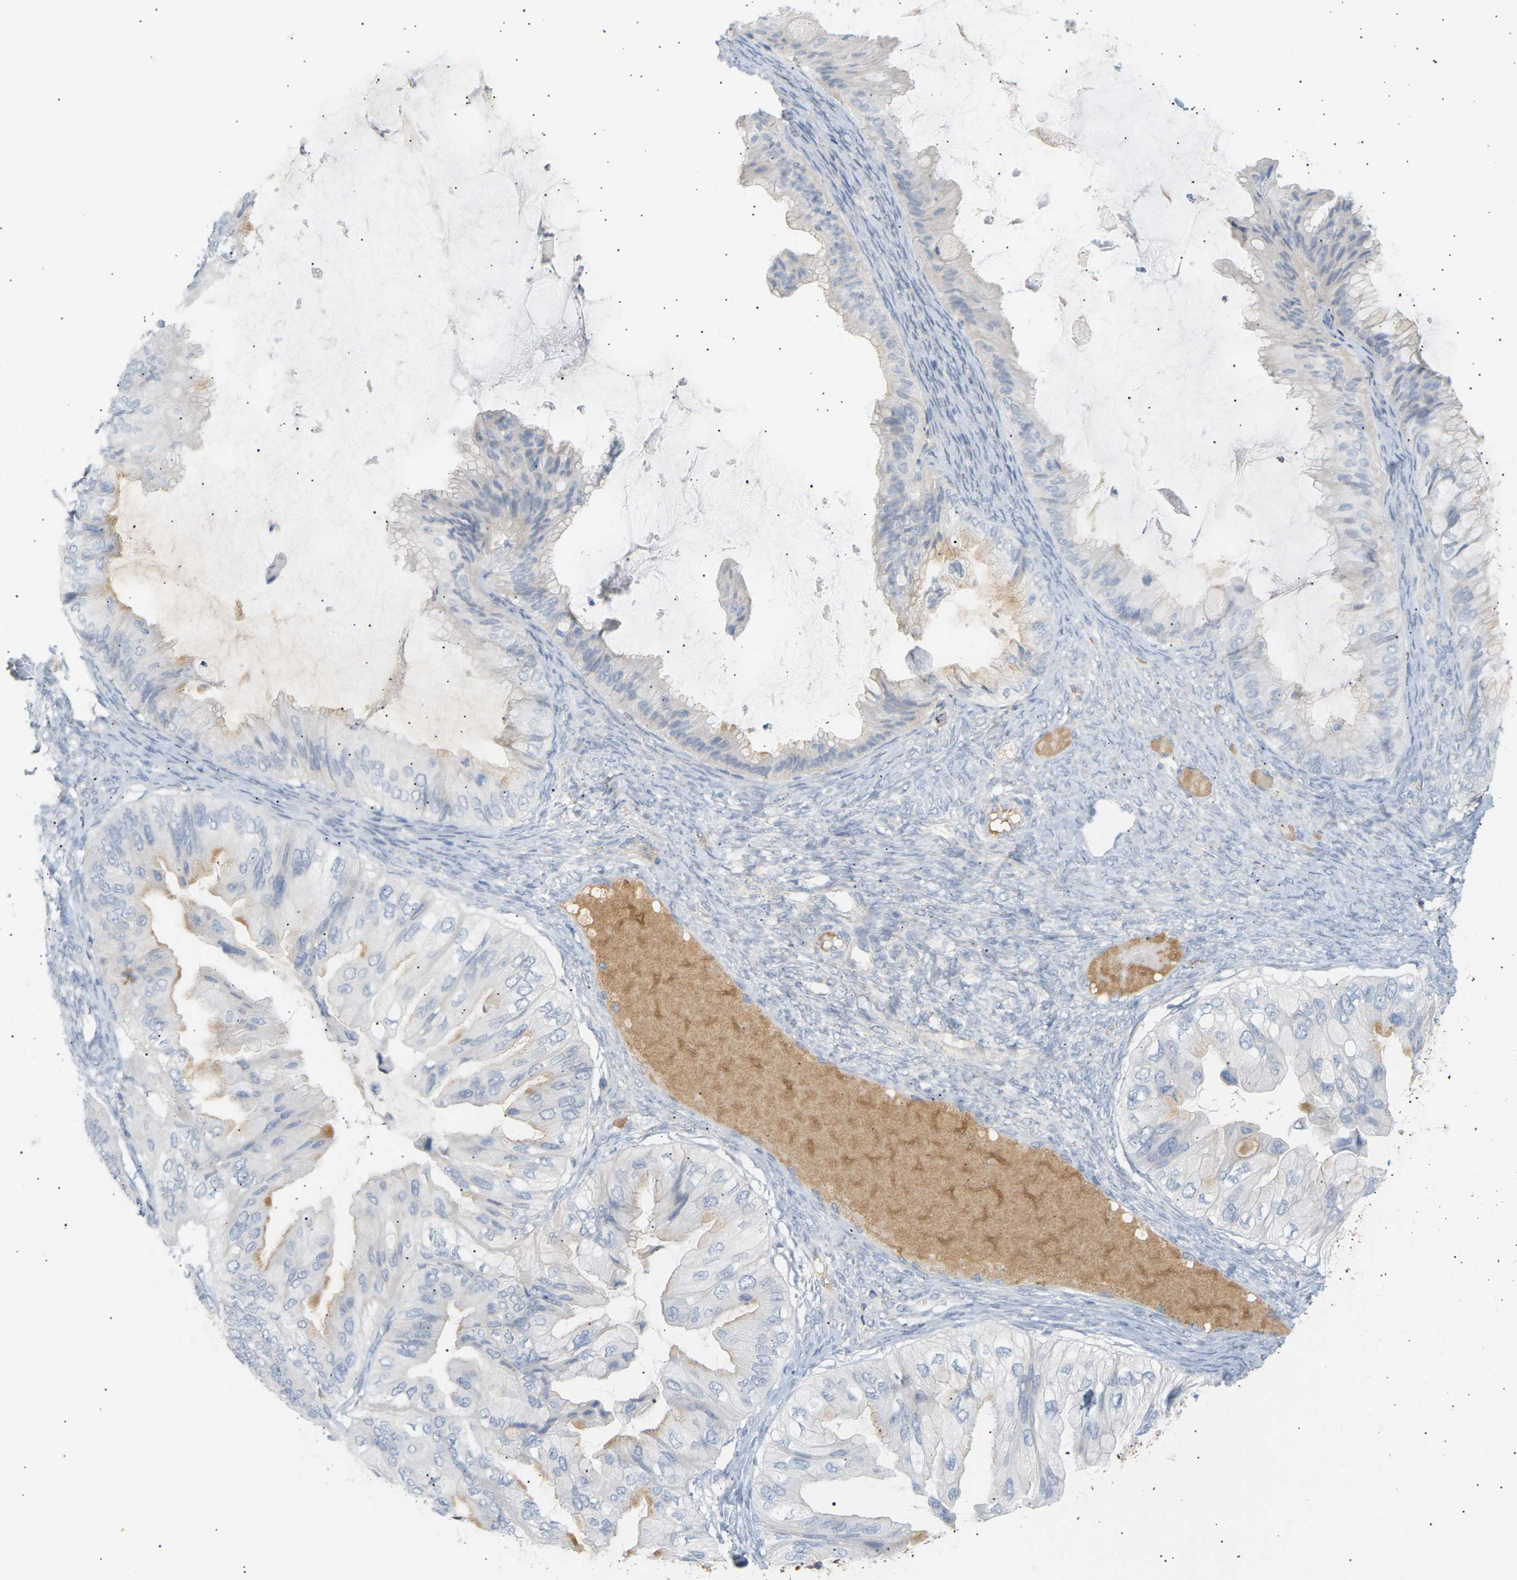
{"staining": {"intensity": "negative", "quantity": "none", "location": "none"}, "tissue": "ovarian cancer", "cell_type": "Tumor cells", "image_type": "cancer", "snomed": [{"axis": "morphology", "description": "Cystadenocarcinoma, mucinous, NOS"}, {"axis": "topography", "description": "Ovary"}], "caption": "Immunohistochemistry image of mucinous cystadenocarcinoma (ovarian) stained for a protein (brown), which exhibits no expression in tumor cells. (DAB (3,3'-diaminobenzidine) immunohistochemistry (IHC) visualized using brightfield microscopy, high magnification).", "gene": "CLU", "patient": {"sex": "female", "age": 61}}